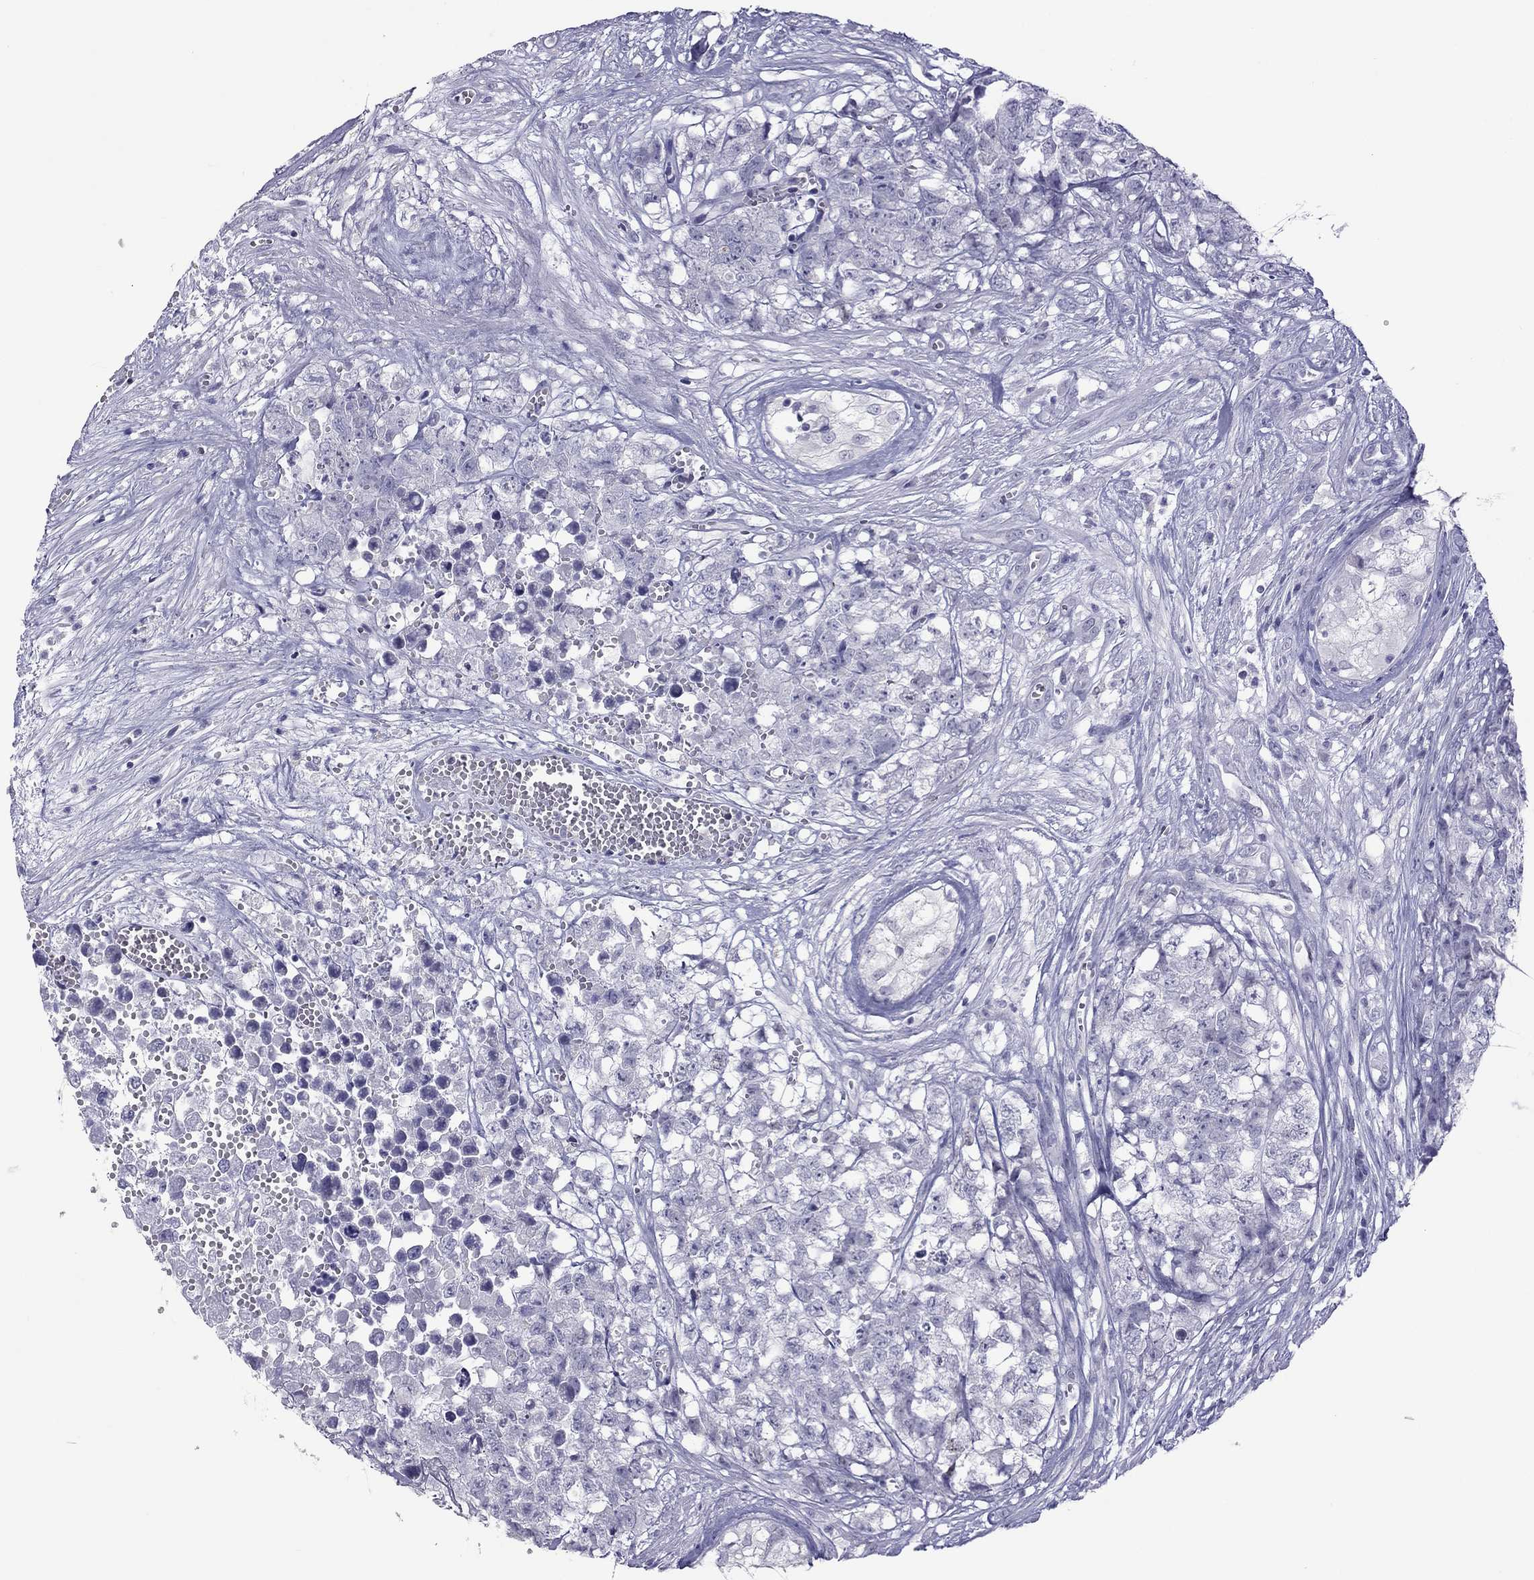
{"staining": {"intensity": "negative", "quantity": "none", "location": "none"}, "tissue": "testis cancer", "cell_type": "Tumor cells", "image_type": "cancer", "snomed": [{"axis": "morphology", "description": "Seminoma, NOS"}, {"axis": "morphology", "description": "Carcinoma, Embryonal, NOS"}, {"axis": "topography", "description": "Testis"}], "caption": "The IHC photomicrograph has no significant positivity in tumor cells of seminoma (testis) tissue. (Stains: DAB (3,3'-diaminobenzidine) IHC with hematoxylin counter stain, Microscopy: brightfield microscopy at high magnification).", "gene": "TEX14", "patient": {"sex": "male", "age": 22}}